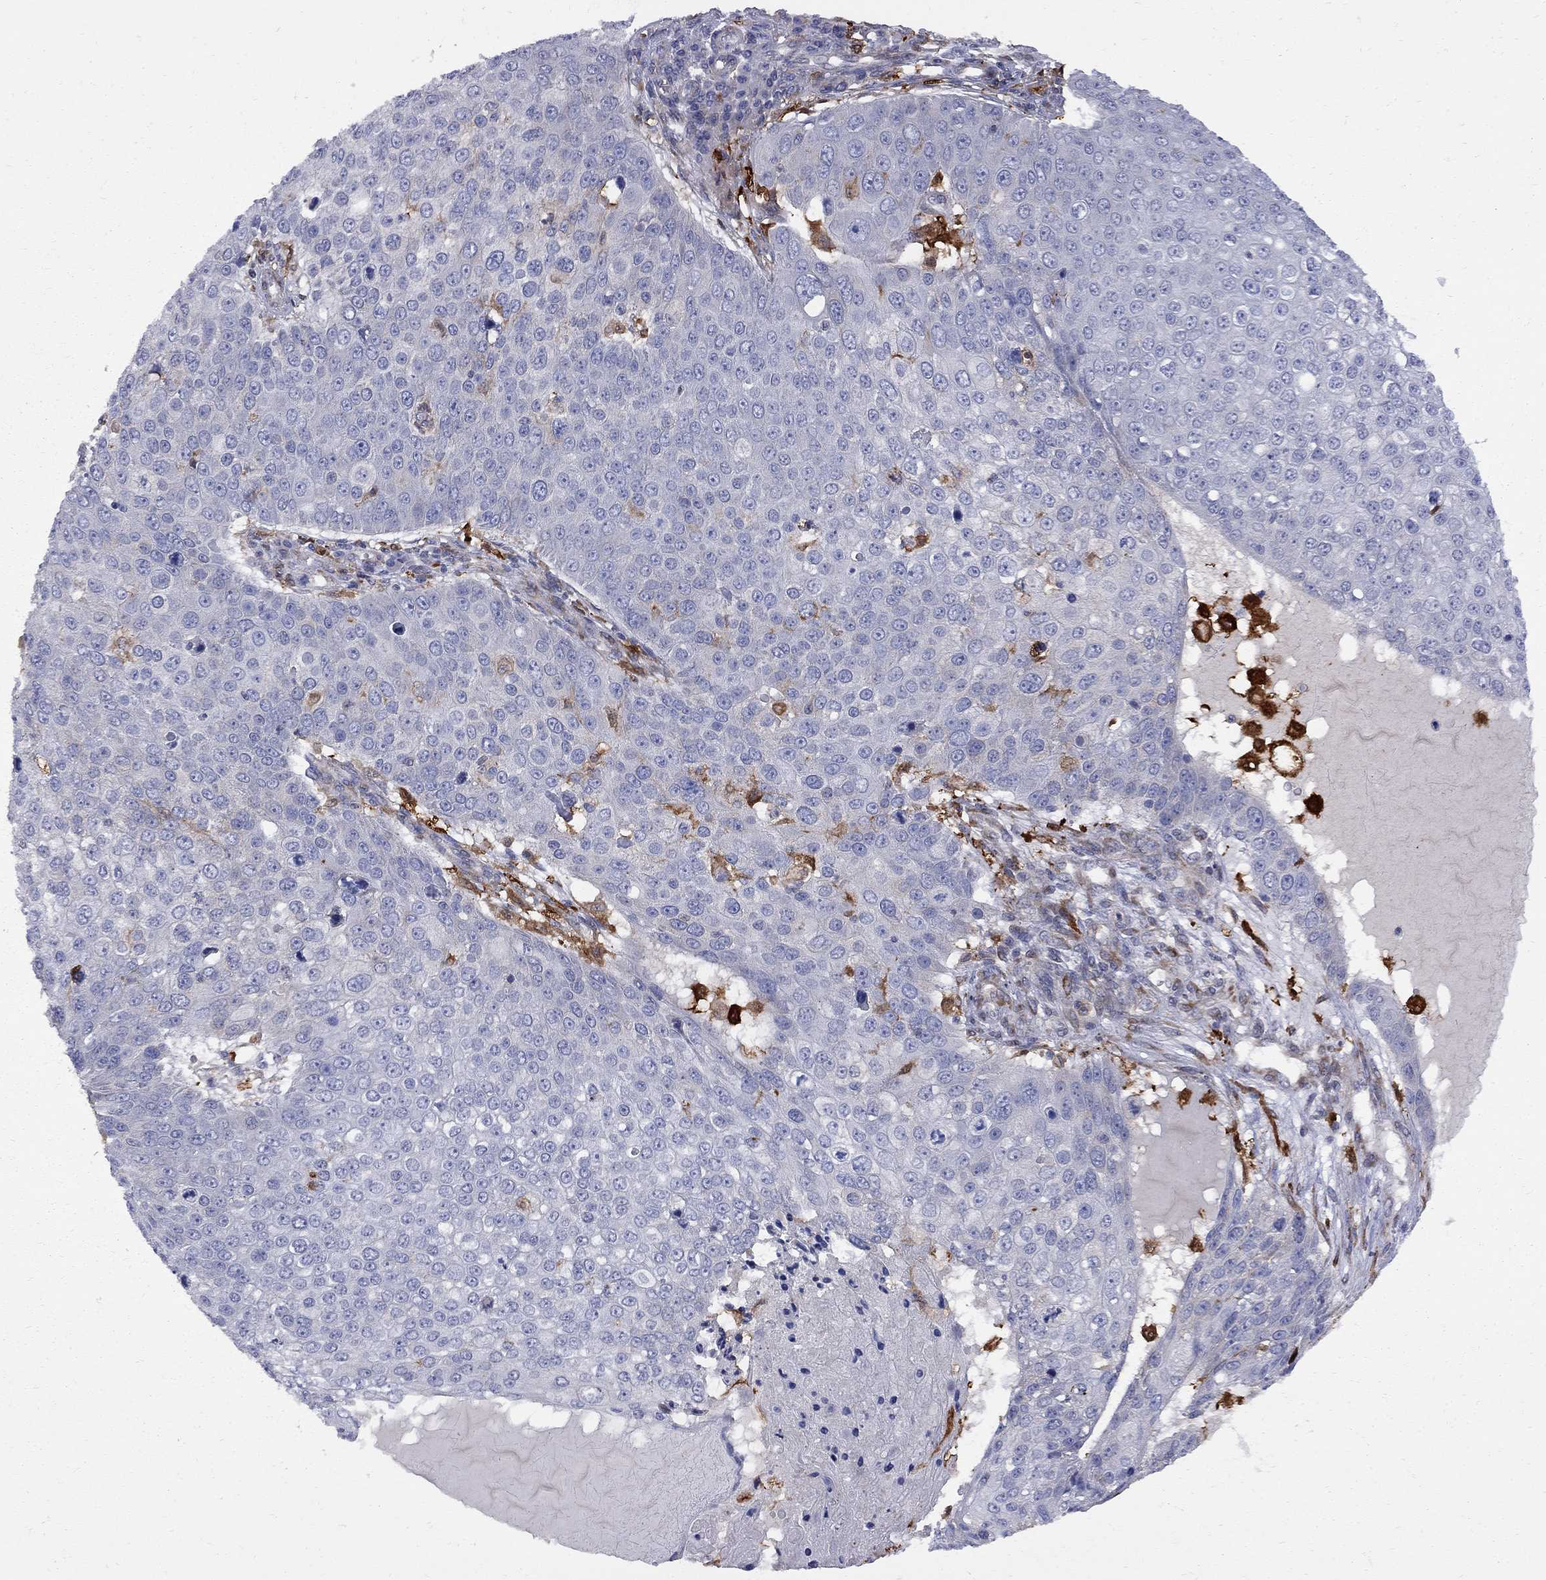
{"staining": {"intensity": "weak", "quantity": "<25%", "location": "cytoplasmic/membranous"}, "tissue": "skin cancer", "cell_type": "Tumor cells", "image_type": "cancer", "snomed": [{"axis": "morphology", "description": "Squamous cell carcinoma, NOS"}, {"axis": "topography", "description": "Skin"}], "caption": "High magnification brightfield microscopy of skin squamous cell carcinoma stained with DAB (3,3'-diaminobenzidine) (brown) and counterstained with hematoxylin (blue): tumor cells show no significant expression.", "gene": "MTHFR", "patient": {"sex": "male", "age": 71}}